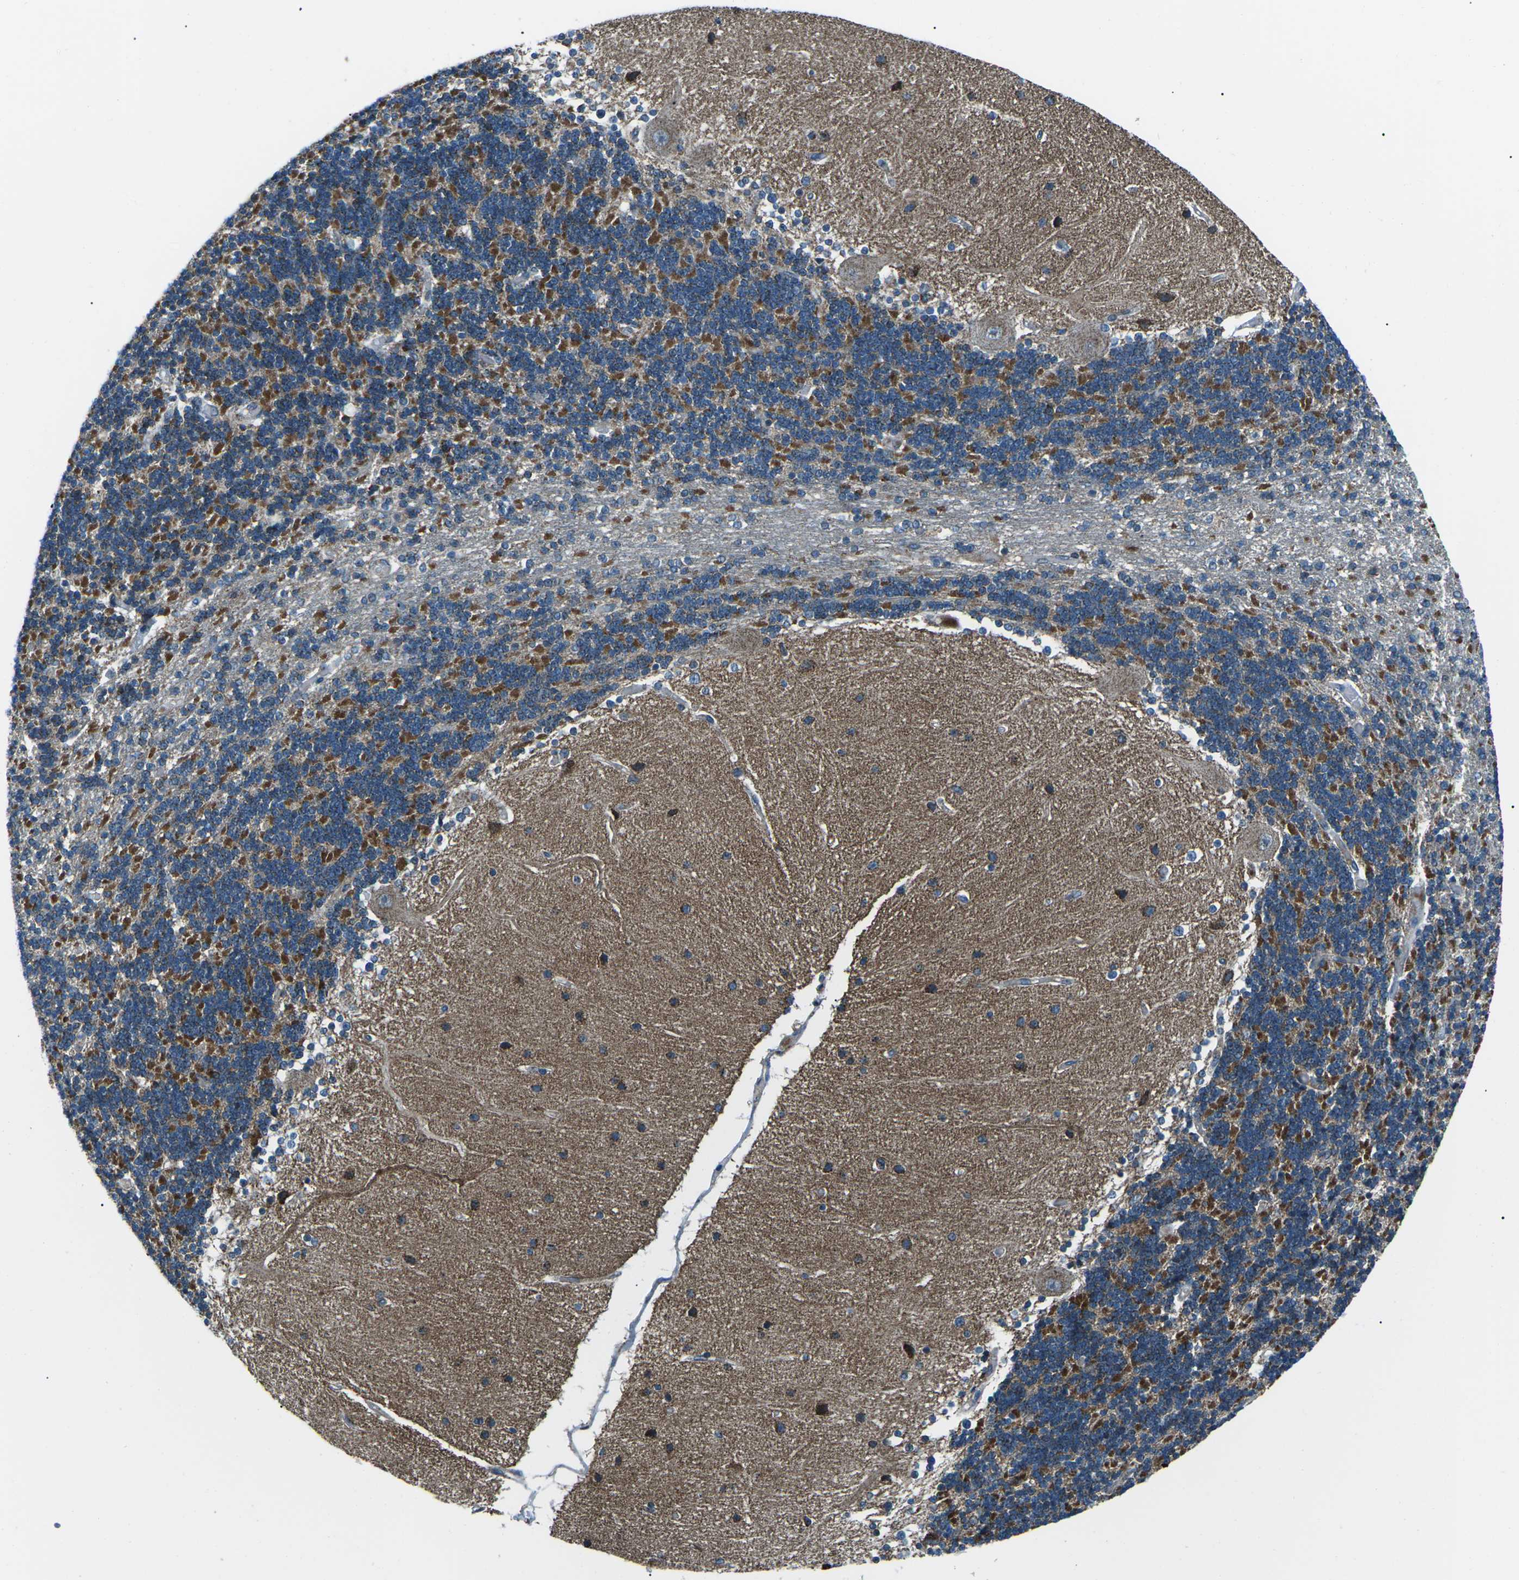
{"staining": {"intensity": "moderate", "quantity": "25%-75%", "location": "cytoplasmic/membranous"}, "tissue": "cerebellum", "cell_type": "Cells in granular layer", "image_type": "normal", "snomed": [{"axis": "morphology", "description": "Normal tissue, NOS"}, {"axis": "topography", "description": "Cerebellum"}], "caption": "Cells in granular layer demonstrate medium levels of moderate cytoplasmic/membranous positivity in approximately 25%-75% of cells in unremarkable cerebellum.", "gene": "RFESD", "patient": {"sex": "female", "age": 54}}